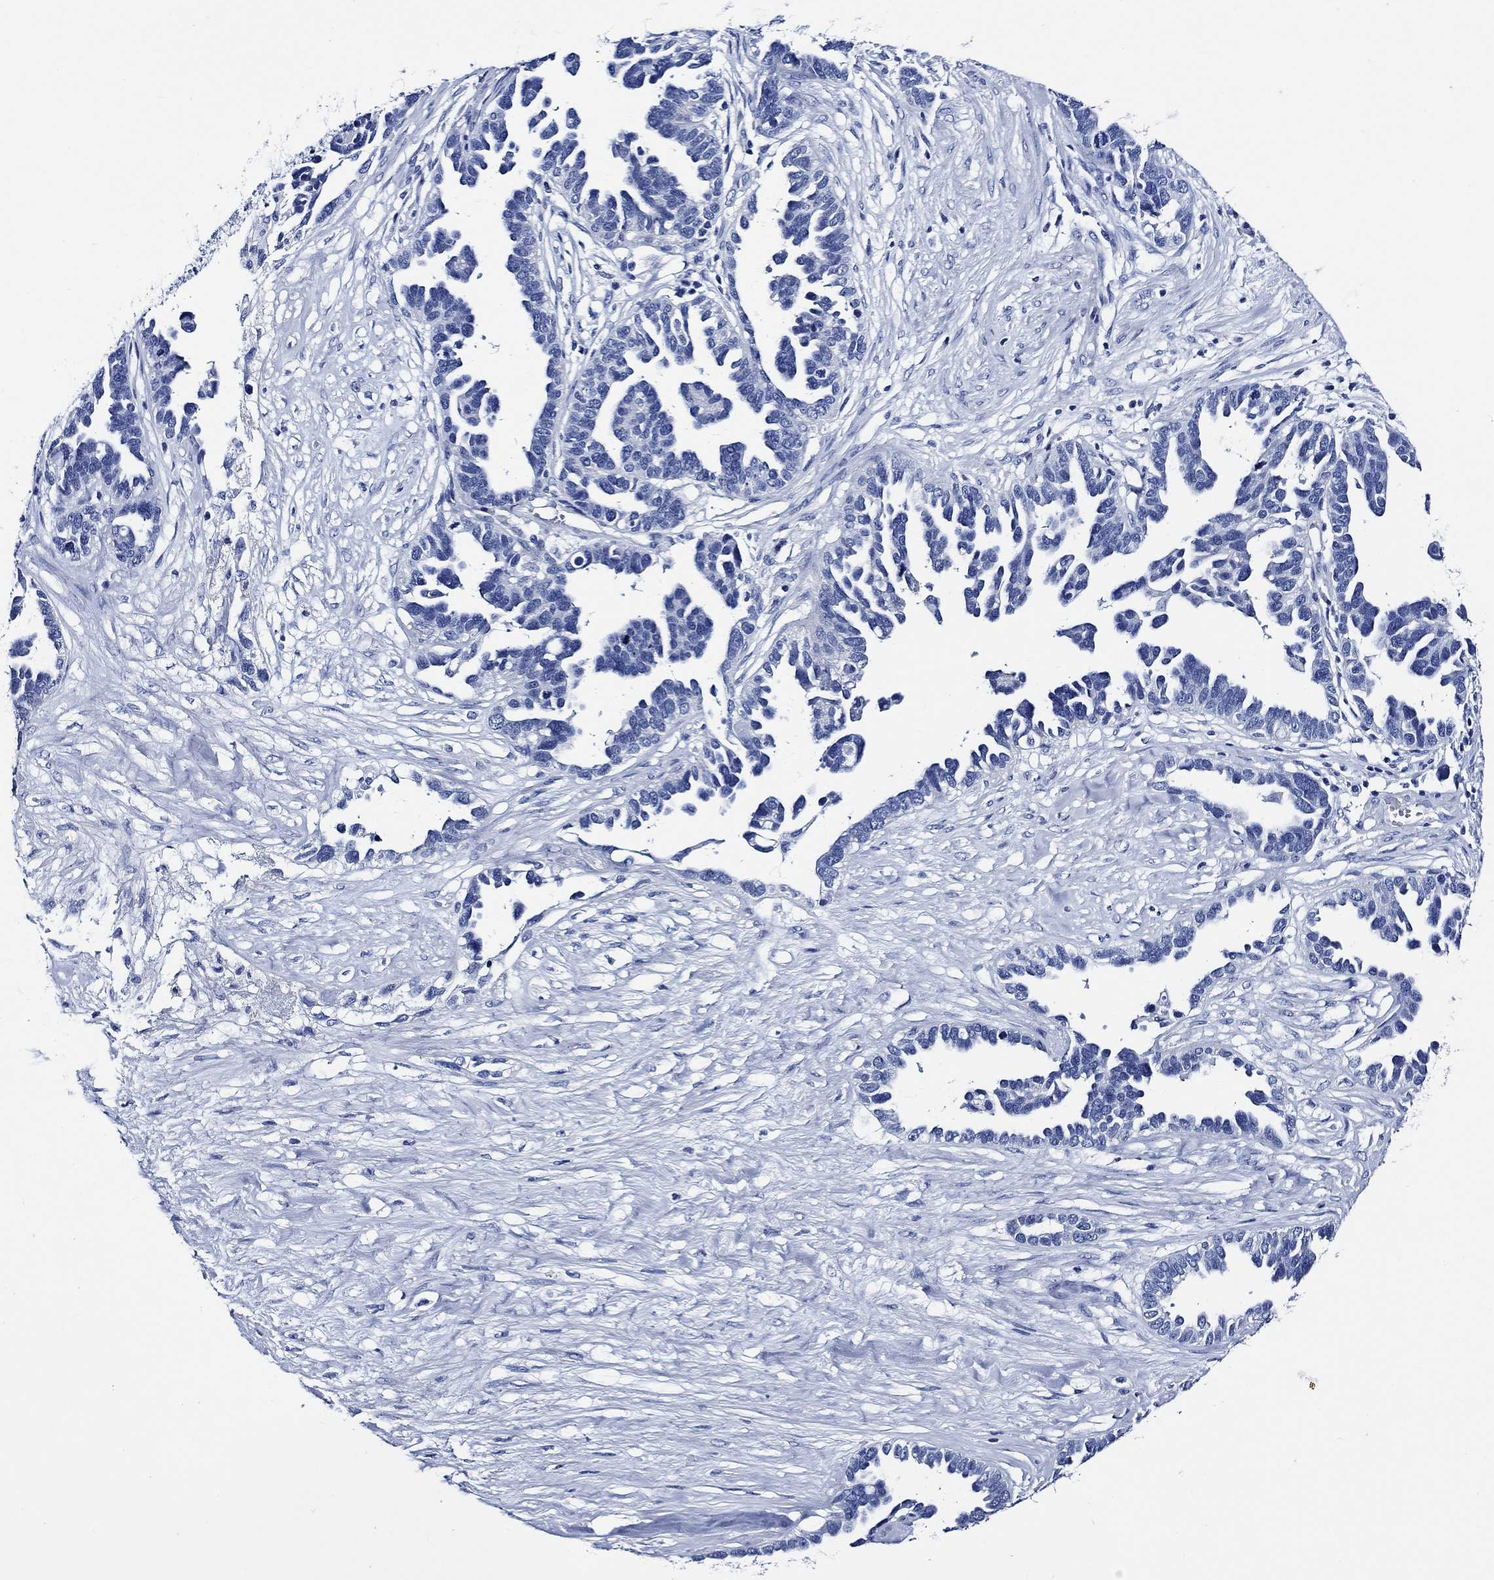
{"staining": {"intensity": "negative", "quantity": "none", "location": "none"}, "tissue": "ovarian cancer", "cell_type": "Tumor cells", "image_type": "cancer", "snomed": [{"axis": "morphology", "description": "Cystadenocarcinoma, serous, NOS"}, {"axis": "topography", "description": "Ovary"}], "caption": "Immunohistochemistry micrograph of neoplastic tissue: human ovarian cancer (serous cystadenocarcinoma) stained with DAB reveals no significant protein staining in tumor cells.", "gene": "WDR62", "patient": {"sex": "female", "age": 54}}